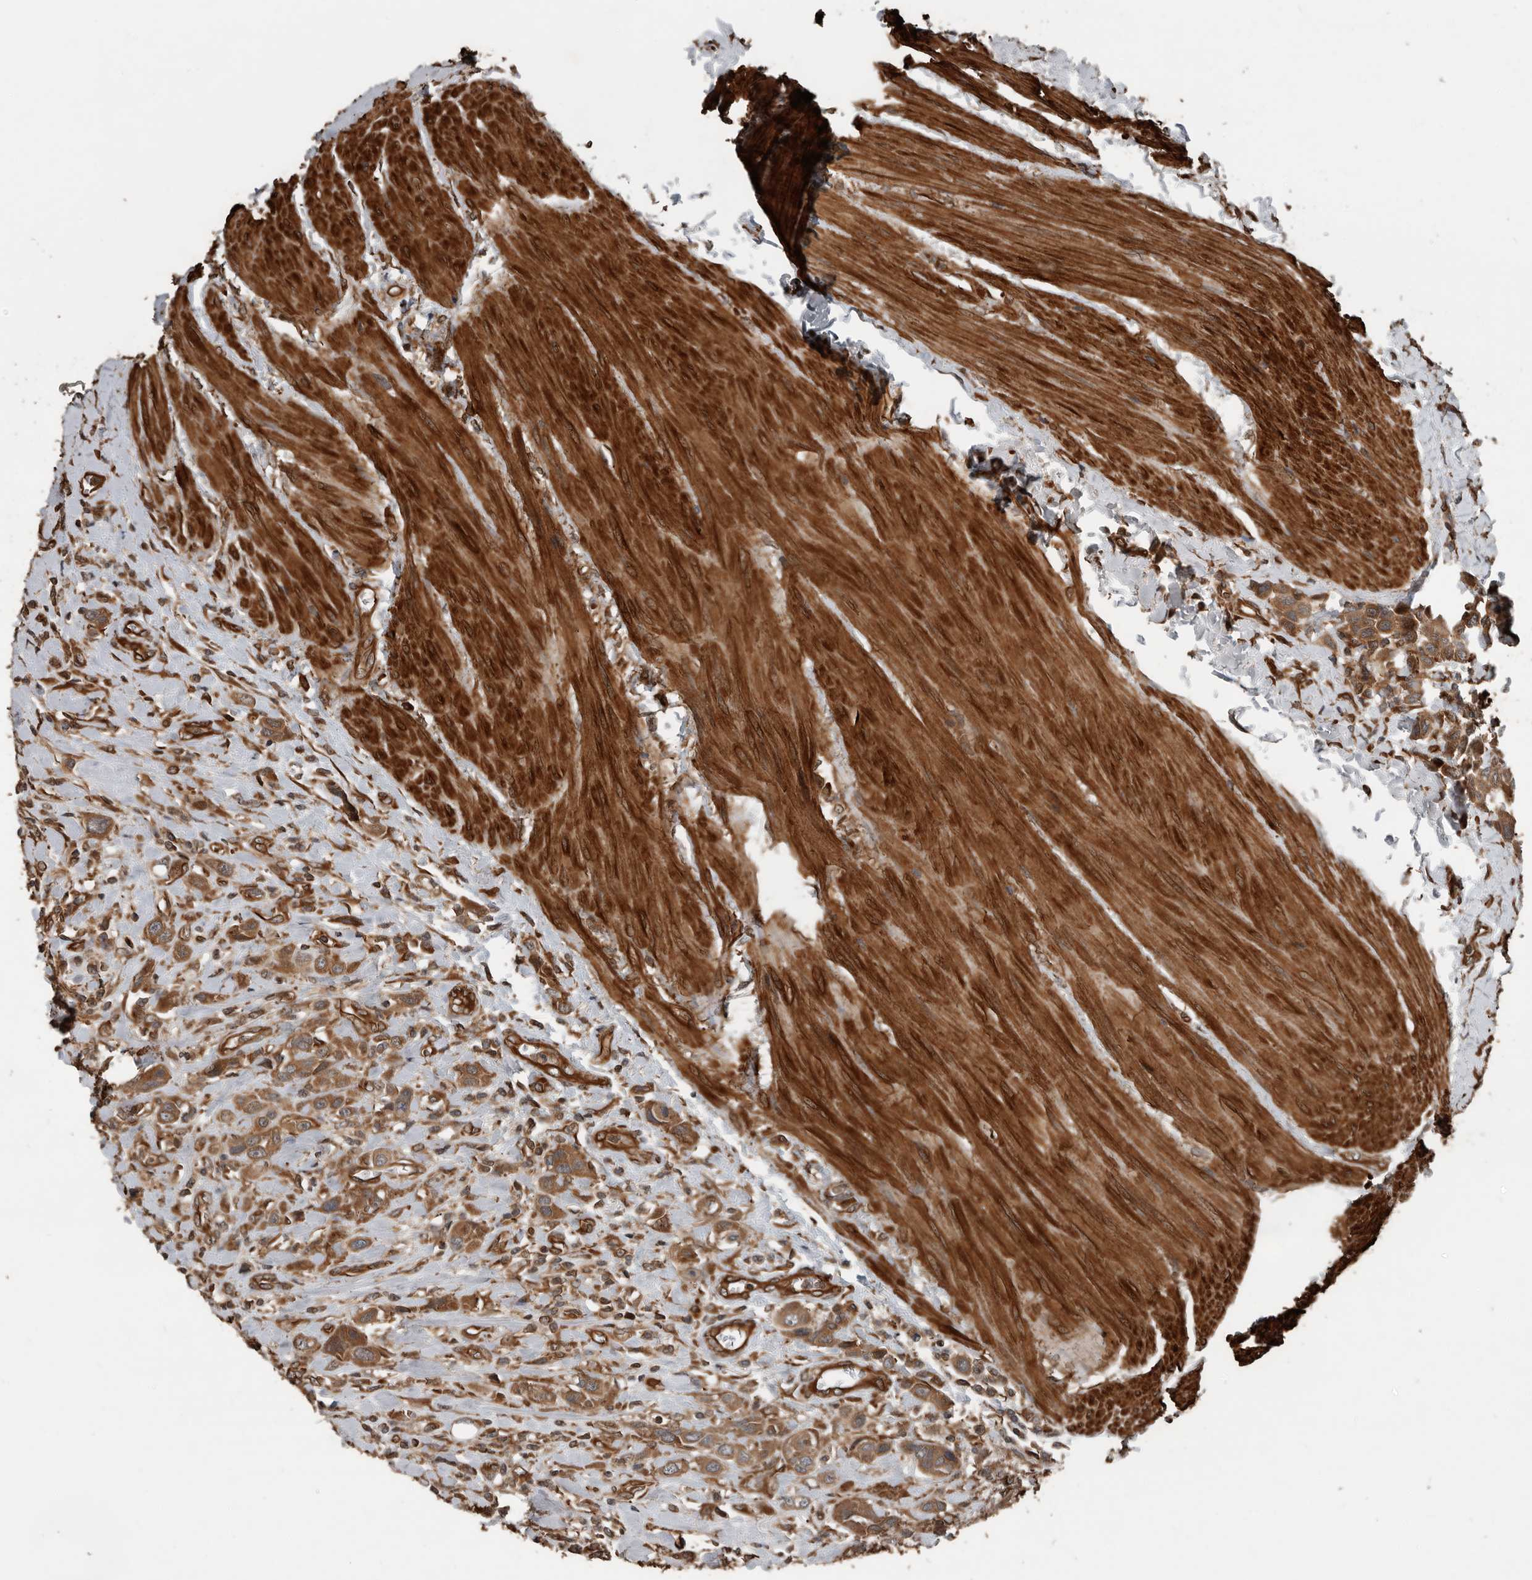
{"staining": {"intensity": "moderate", "quantity": ">75%", "location": "cytoplasmic/membranous"}, "tissue": "urothelial cancer", "cell_type": "Tumor cells", "image_type": "cancer", "snomed": [{"axis": "morphology", "description": "Urothelial carcinoma, High grade"}, {"axis": "topography", "description": "Urinary bladder"}], "caption": "The immunohistochemical stain shows moderate cytoplasmic/membranous expression in tumor cells of urothelial carcinoma (high-grade) tissue.", "gene": "YOD1", "patient": {"sex": "male", "age": 50}}